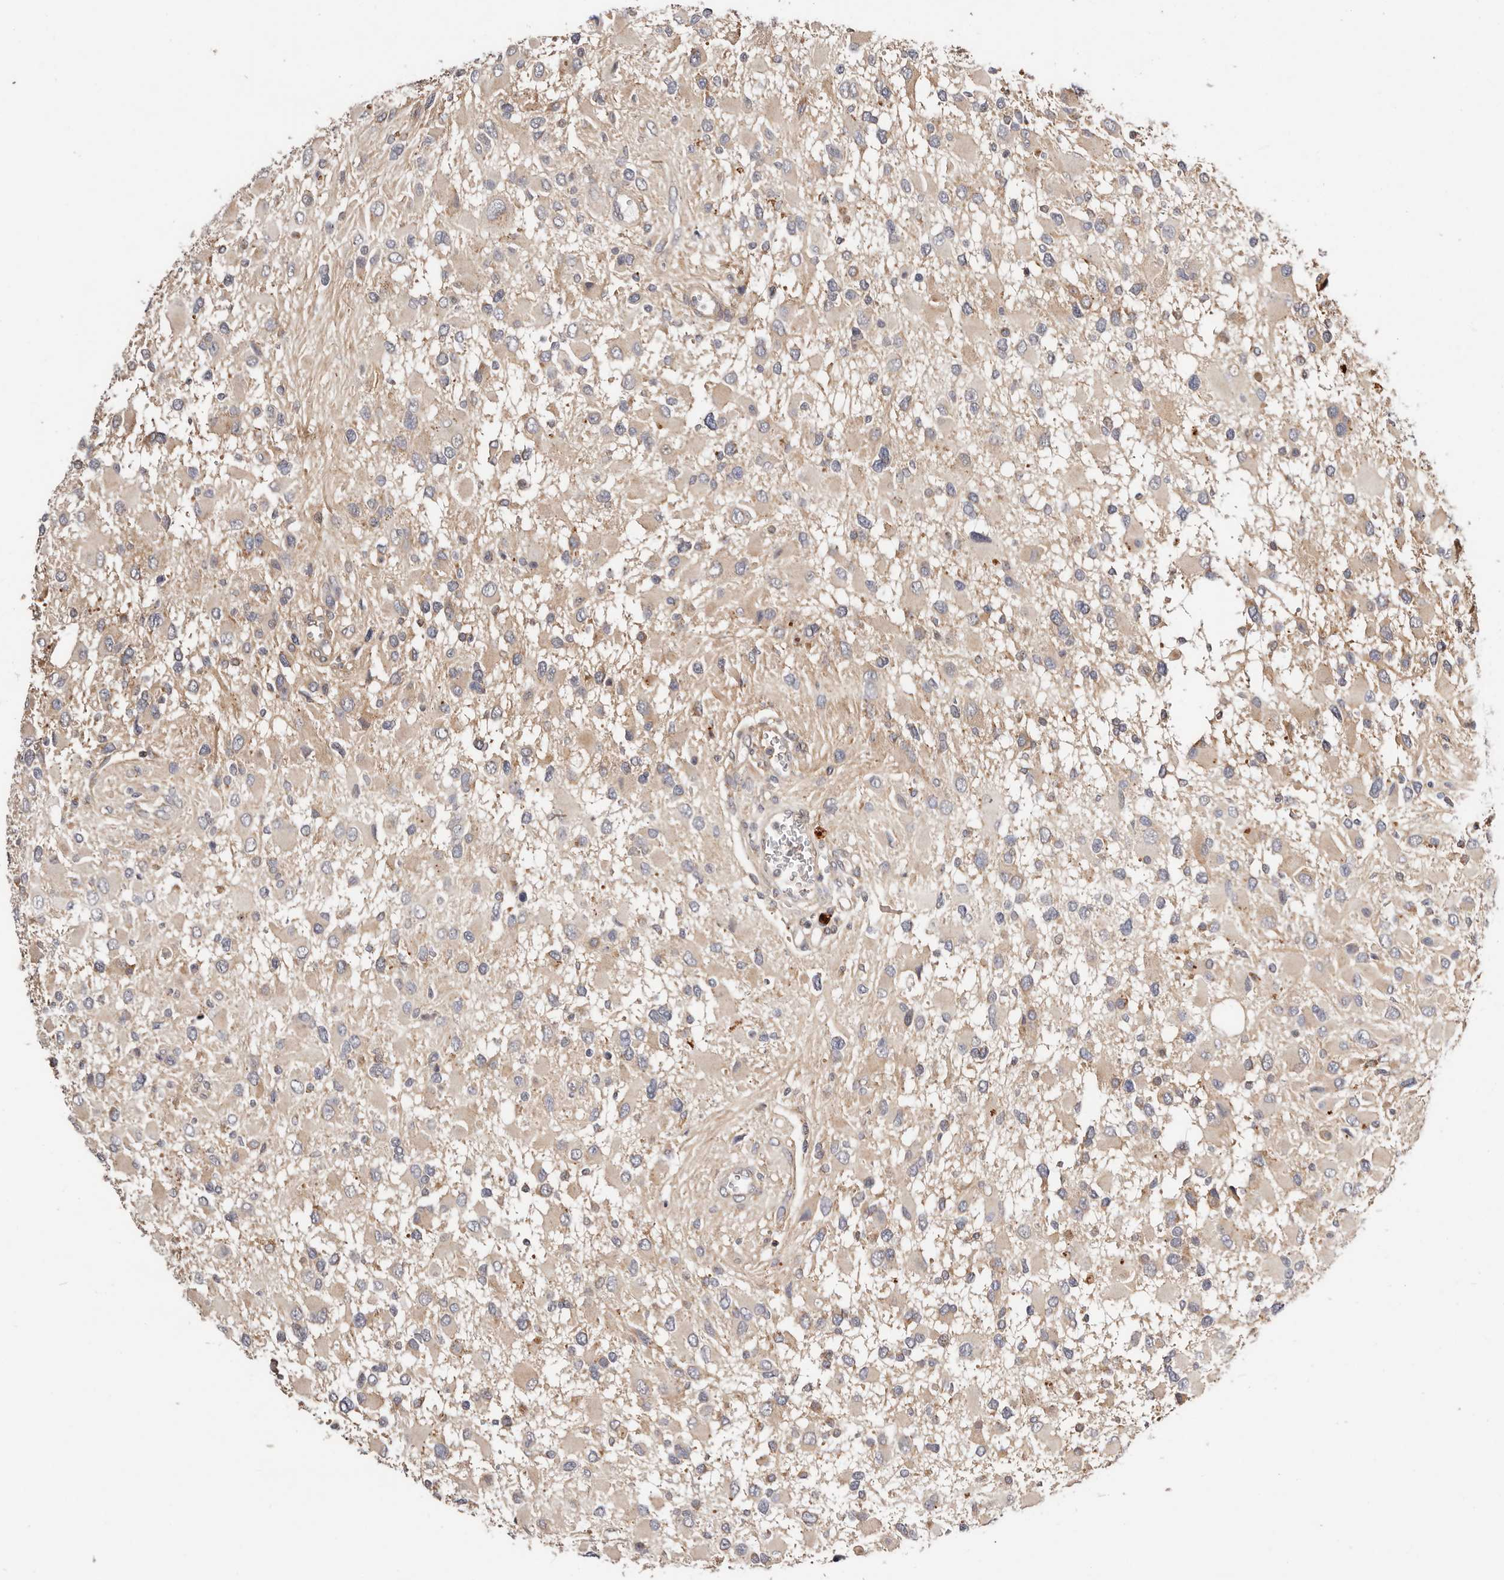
{"staining": {"intensity": "weak", "quantity": "<25%", "location": "cytoplasmic/membranous"}, "tissue": "glioma", "cell_type": "Tumor cells", "image_type": "cancer", "snomed": [{"axis": "morphology", "description": "Glioma, malignant, High grade"}, {"axis": "topography", "description": "Brain"}], "caption": "Human glioma stained for a protein using immunohistochemistry (IHC) exhibits no staining in tumor cells.", "gene": "USP33", "patient": {"sex": "male", "age": 53}}